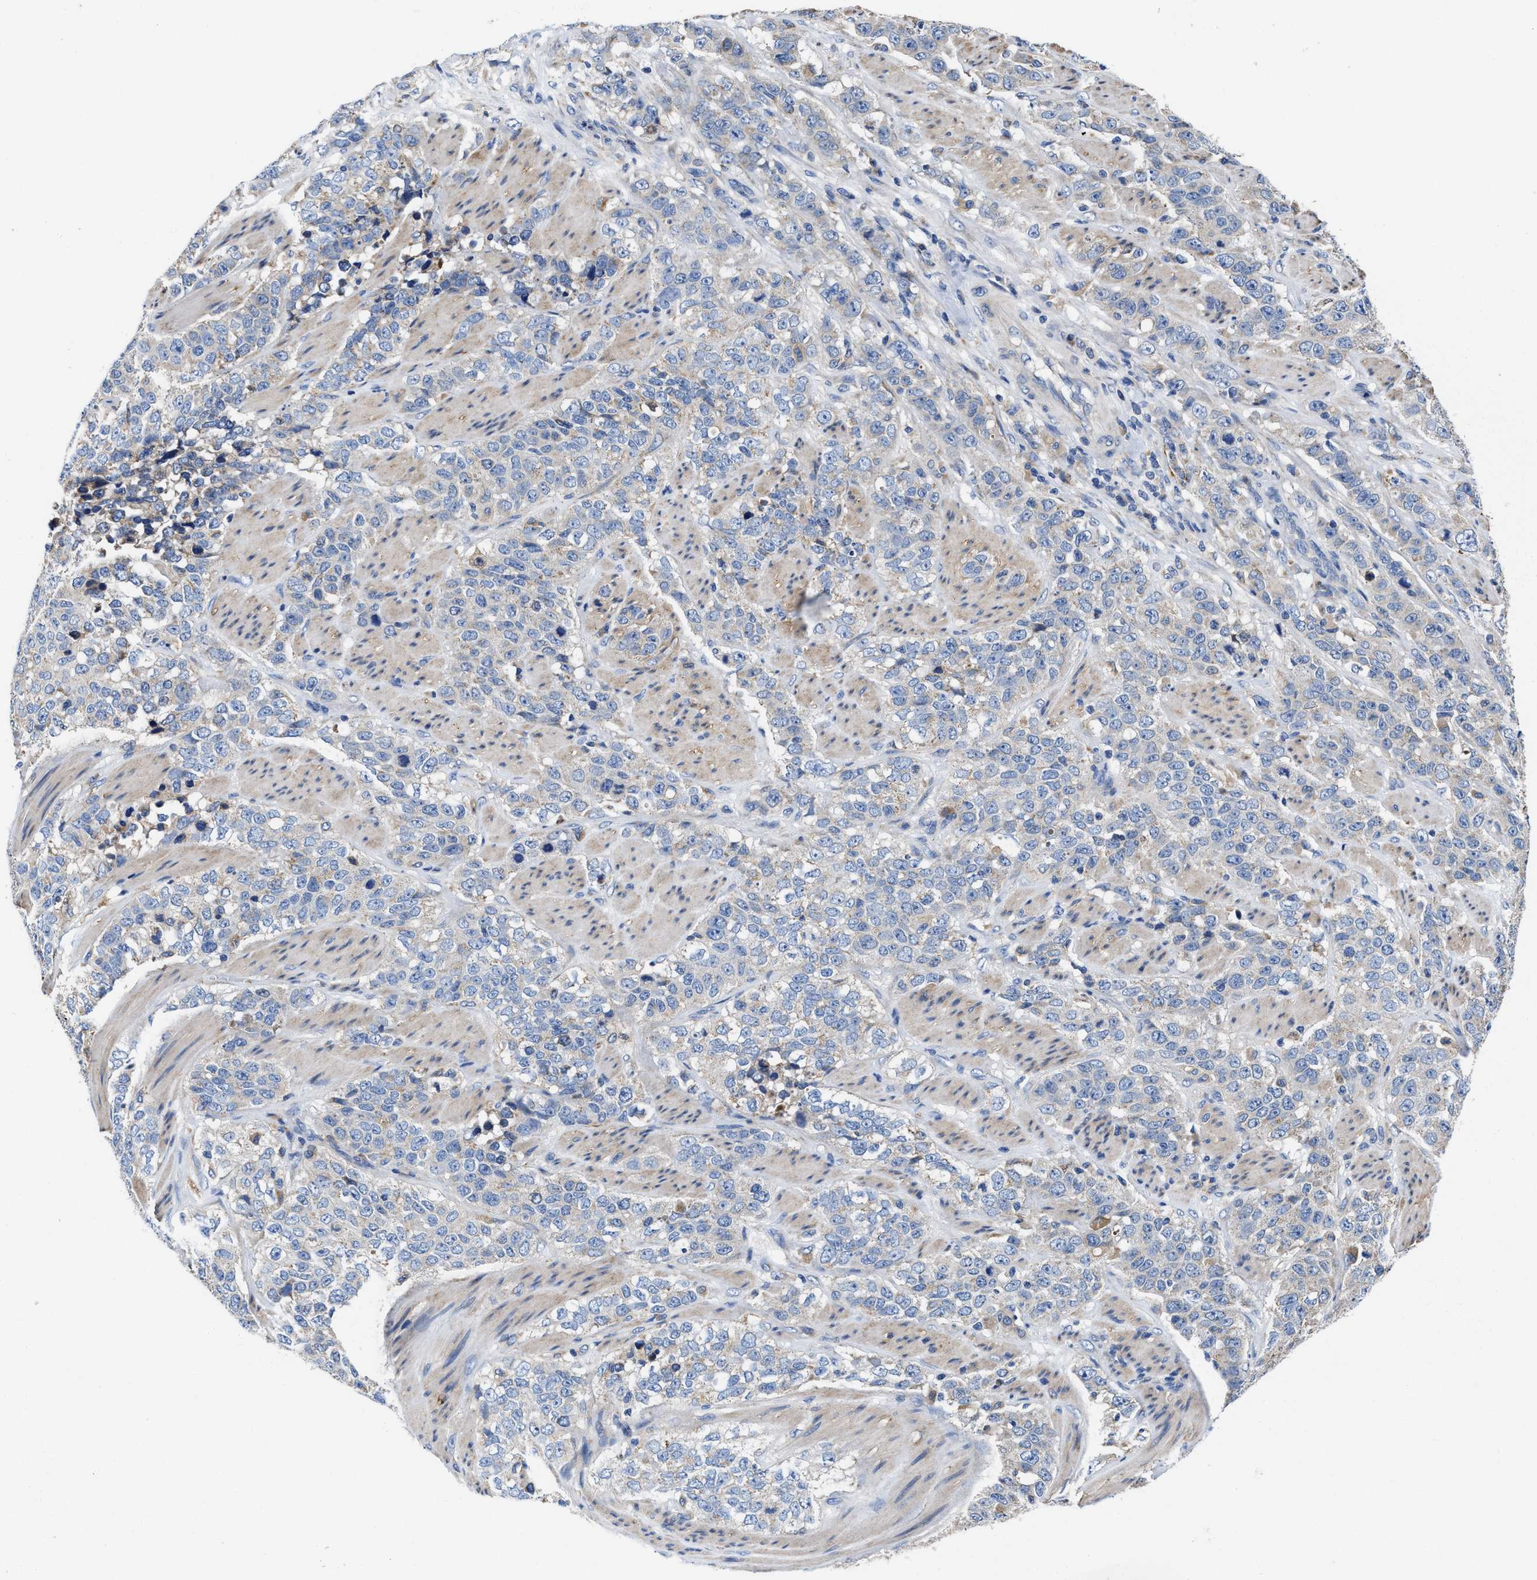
{"staining": {"intensity": "negative", "quantity": "none", "location": "none"}, "tissue": "stomach cancer", "cell_type": "Tumor cells", "image_type": "cancer", "snomed": [{"axis": "morphology", "description": "Adenocarcinoma, NOS"}, {"axis": "topography", "description": "Stomach"}], "caption": "High magnification brightfield microscopy of adenocarcinoma (stomach) stained with DAB (brown) and counterstained with hematoxylin (blue): tumor cells show no significant expression.", "gene": "TMEM30A", "patient": {"sex": "male", "age": 48}}